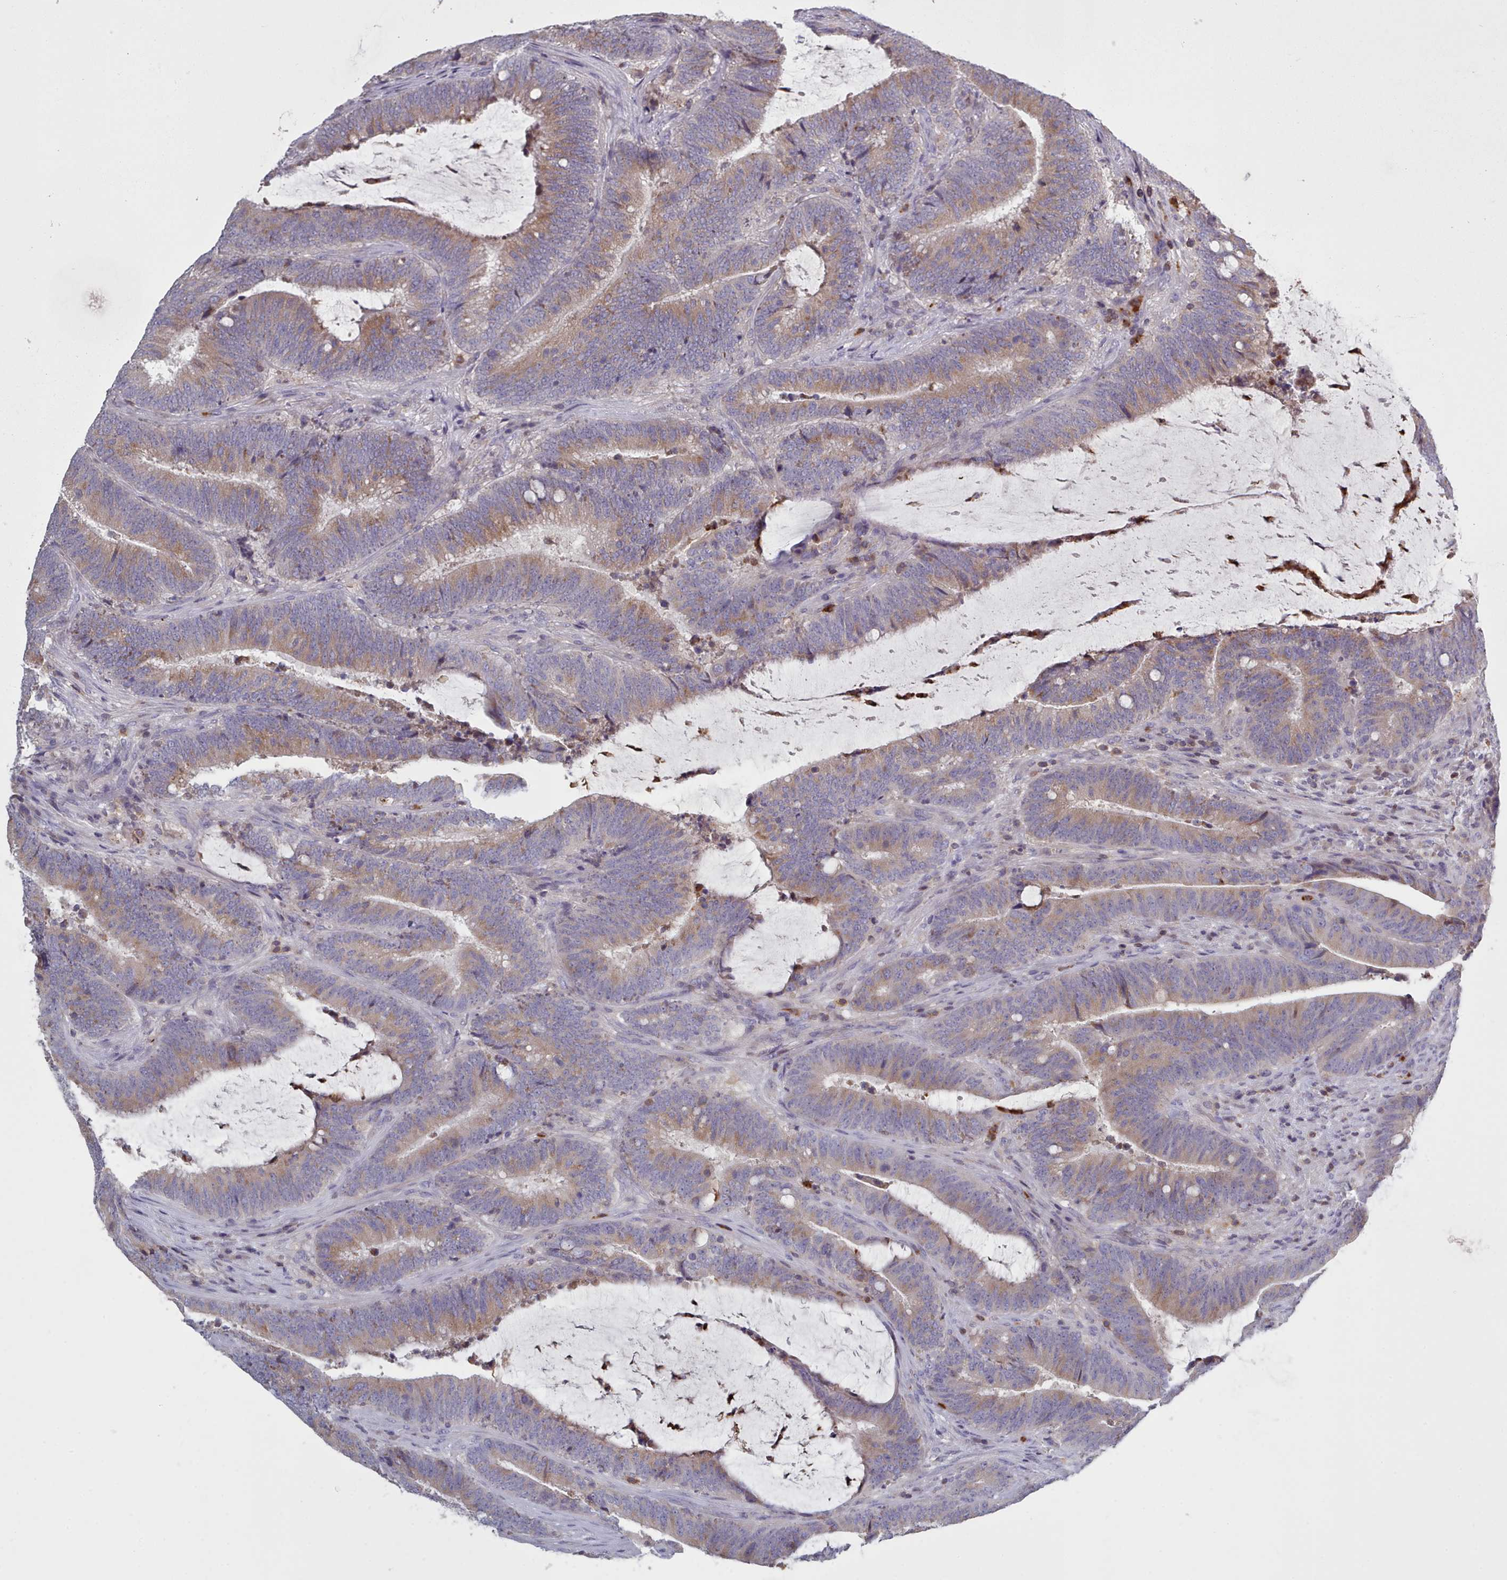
{"staining": {"intensity": "weak", "quantity": "25%-75%", "location": "cytoplasmic/membranous"}, "tissue": "colorectal cancer", "cell_type": "Tumor cells", "image_type": "cancer", "snomed": [{"axis": "morphology", "description": "Adenocarcinoma, NOS"}, {"axis": "topography", "description": "Colon"}], "caption": "Immunohistochemical staining of human adenocarcinoma (colorectal) exhibits low levels of weak cytoplasmic/membranous staining in about 25%-75% of tumor cells. (brown staining indicates protein expression, while blue staining denotes nuclei).", "gene": "RAC2", "patient": {"sex": "female", "age": 43}}